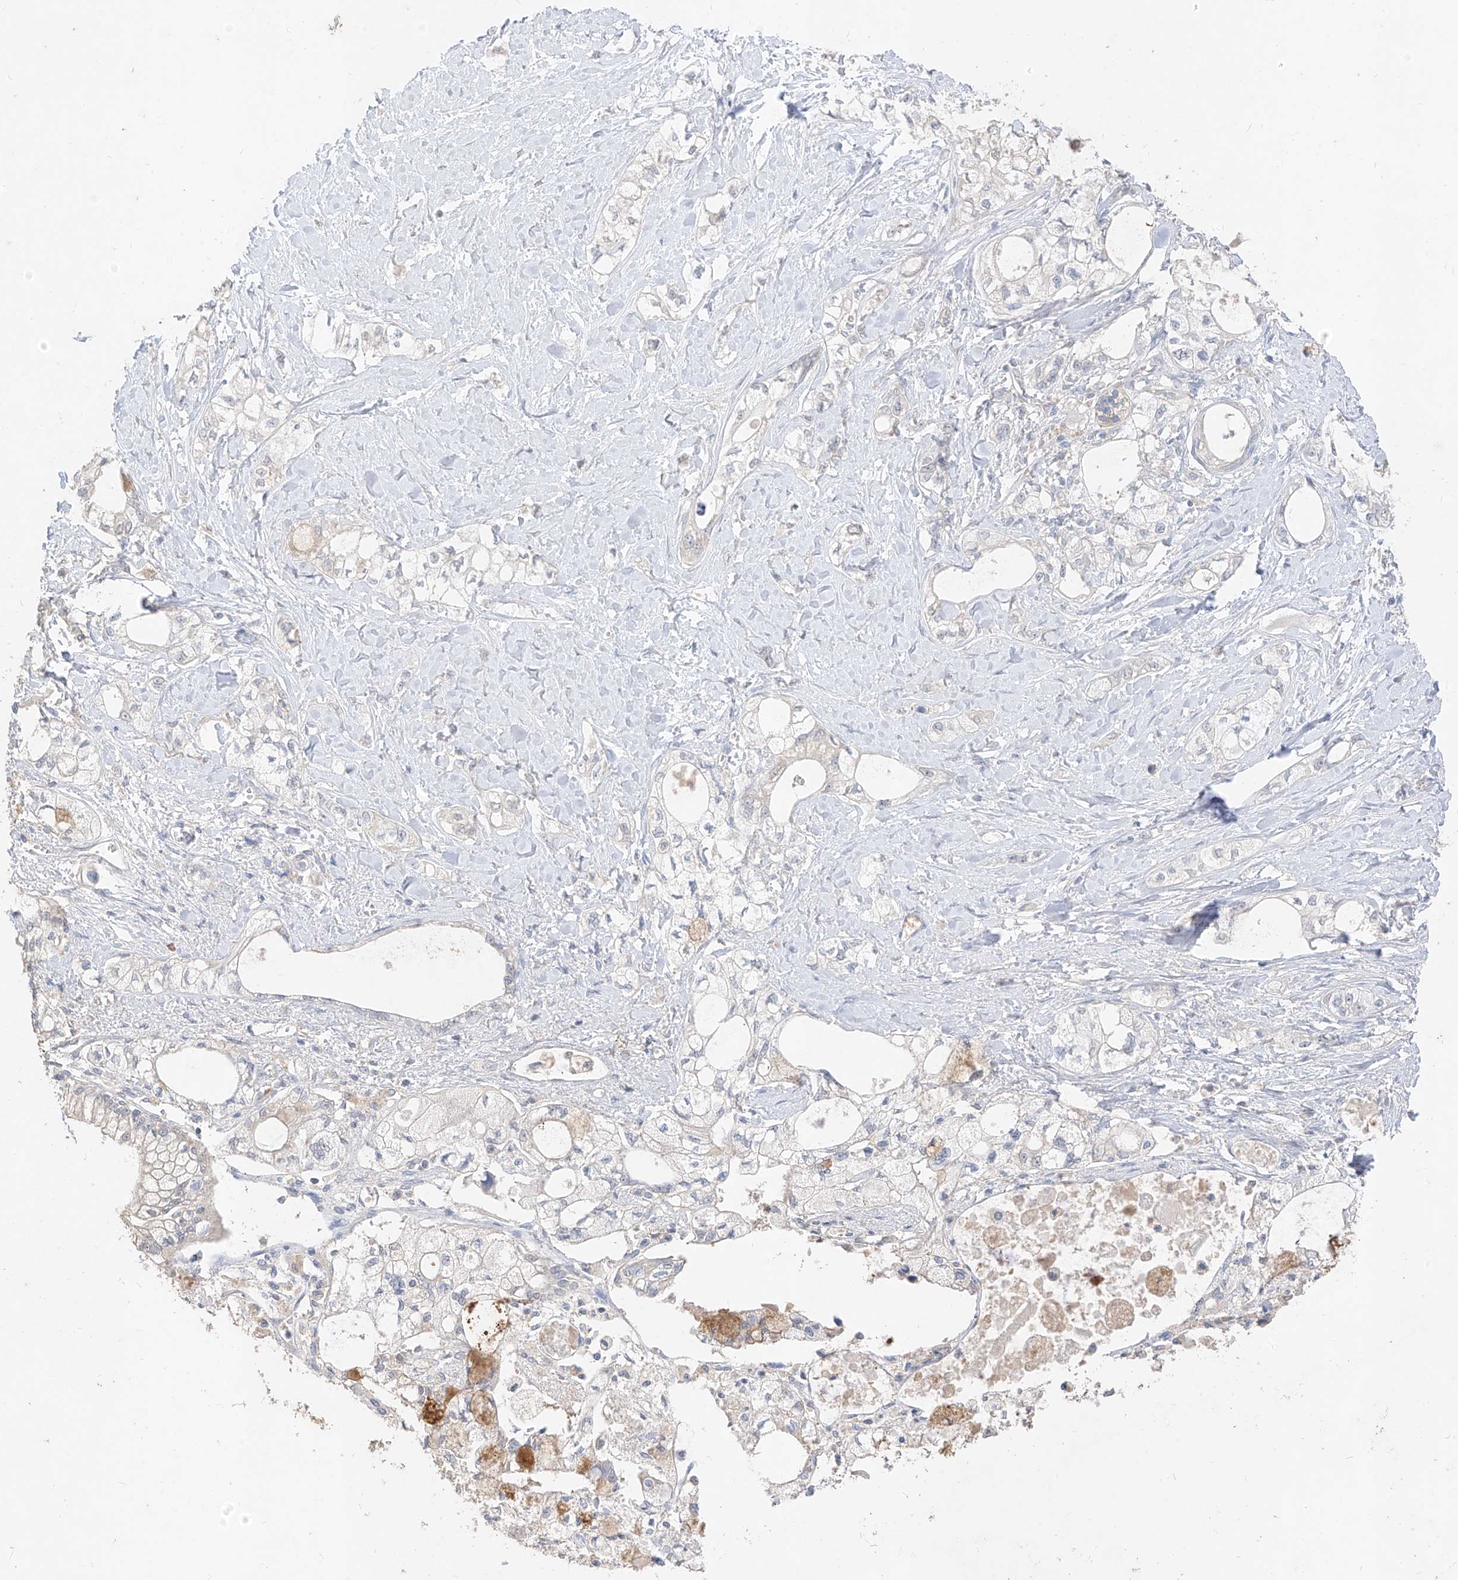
{"staining": {"intensity": "negative", "quantity": "none", "location": "none"}, "tissue": "pancreatic cancer", "cell_type": "Tumor cells", "image_type": "cancer", "snomed": [{"axis": "morphology", "description": "Adenocarcinoma, NOS"}, {"axis": "topography", "description": "Pancreas"}], "caption": "A photomicrograph of human pancreatic adenocarcinoma is negative for staining in tumor cells.", "gene": "ZZEF1", "patient": {"sex": "male", "age": 70}}